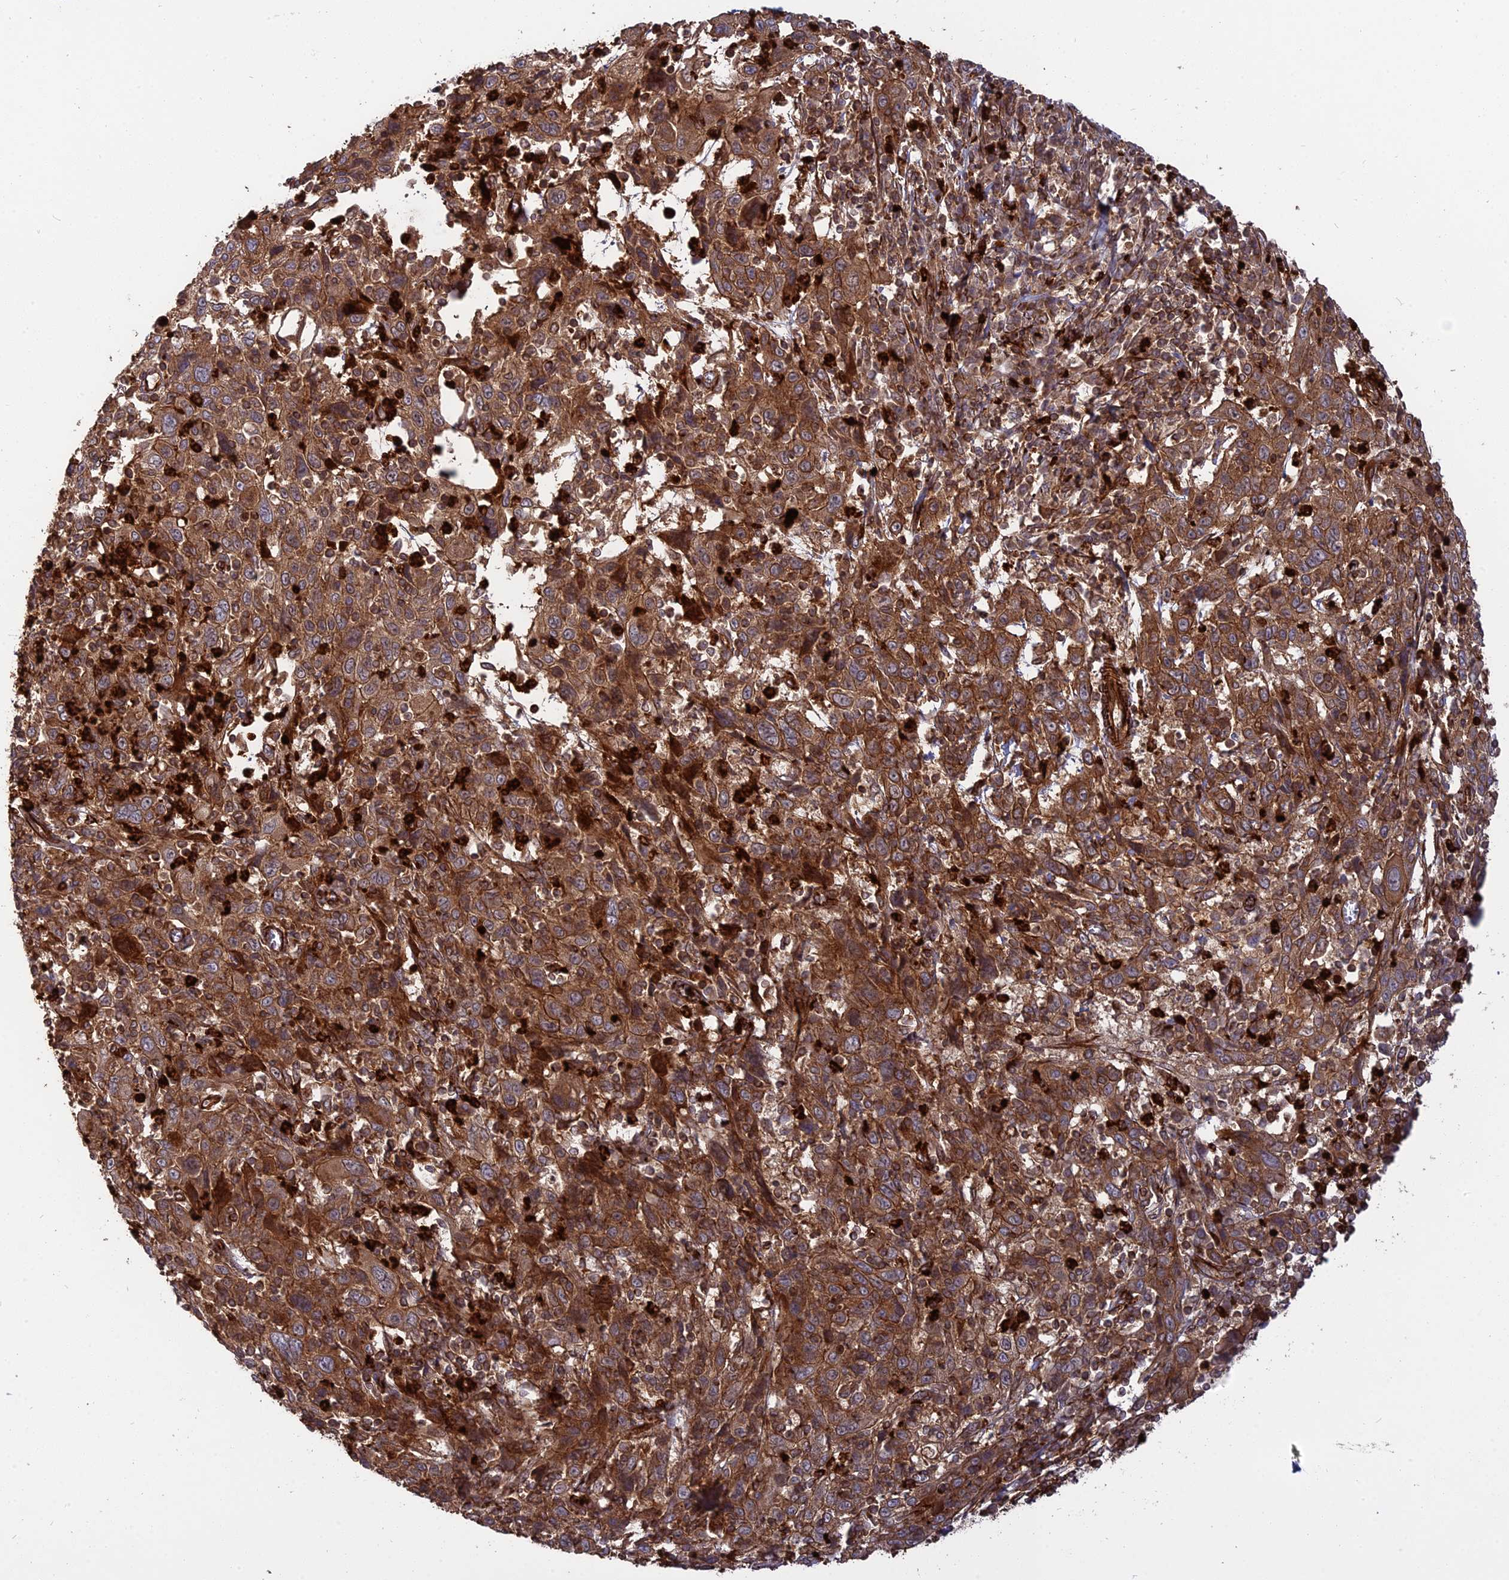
{"staining": {"intensity": "strong", "quantity": ">75%", "location": "cytoplasmic/membranous"}, "tissue": "cervical cancer", "cell_type": "Tumor cells", "image_type": "cancer", "snomed": [{"axis": "morphology", "description": "Squamous cell carcinoma, NOS"}, {"axis": "topography", "description": "Cervix"}], "caption": "Cervical cancer (squamous cell carcinoma) stained for a protein demonstrates strong cytoplasmic/membranous positivity in tumor cells. (DAB (3,3'-diaminobenzidine) IHC with brightfield microscopy, high magnification).", "gene": "PHLDB3", "patient": {"sex": "female", "age": 46}}